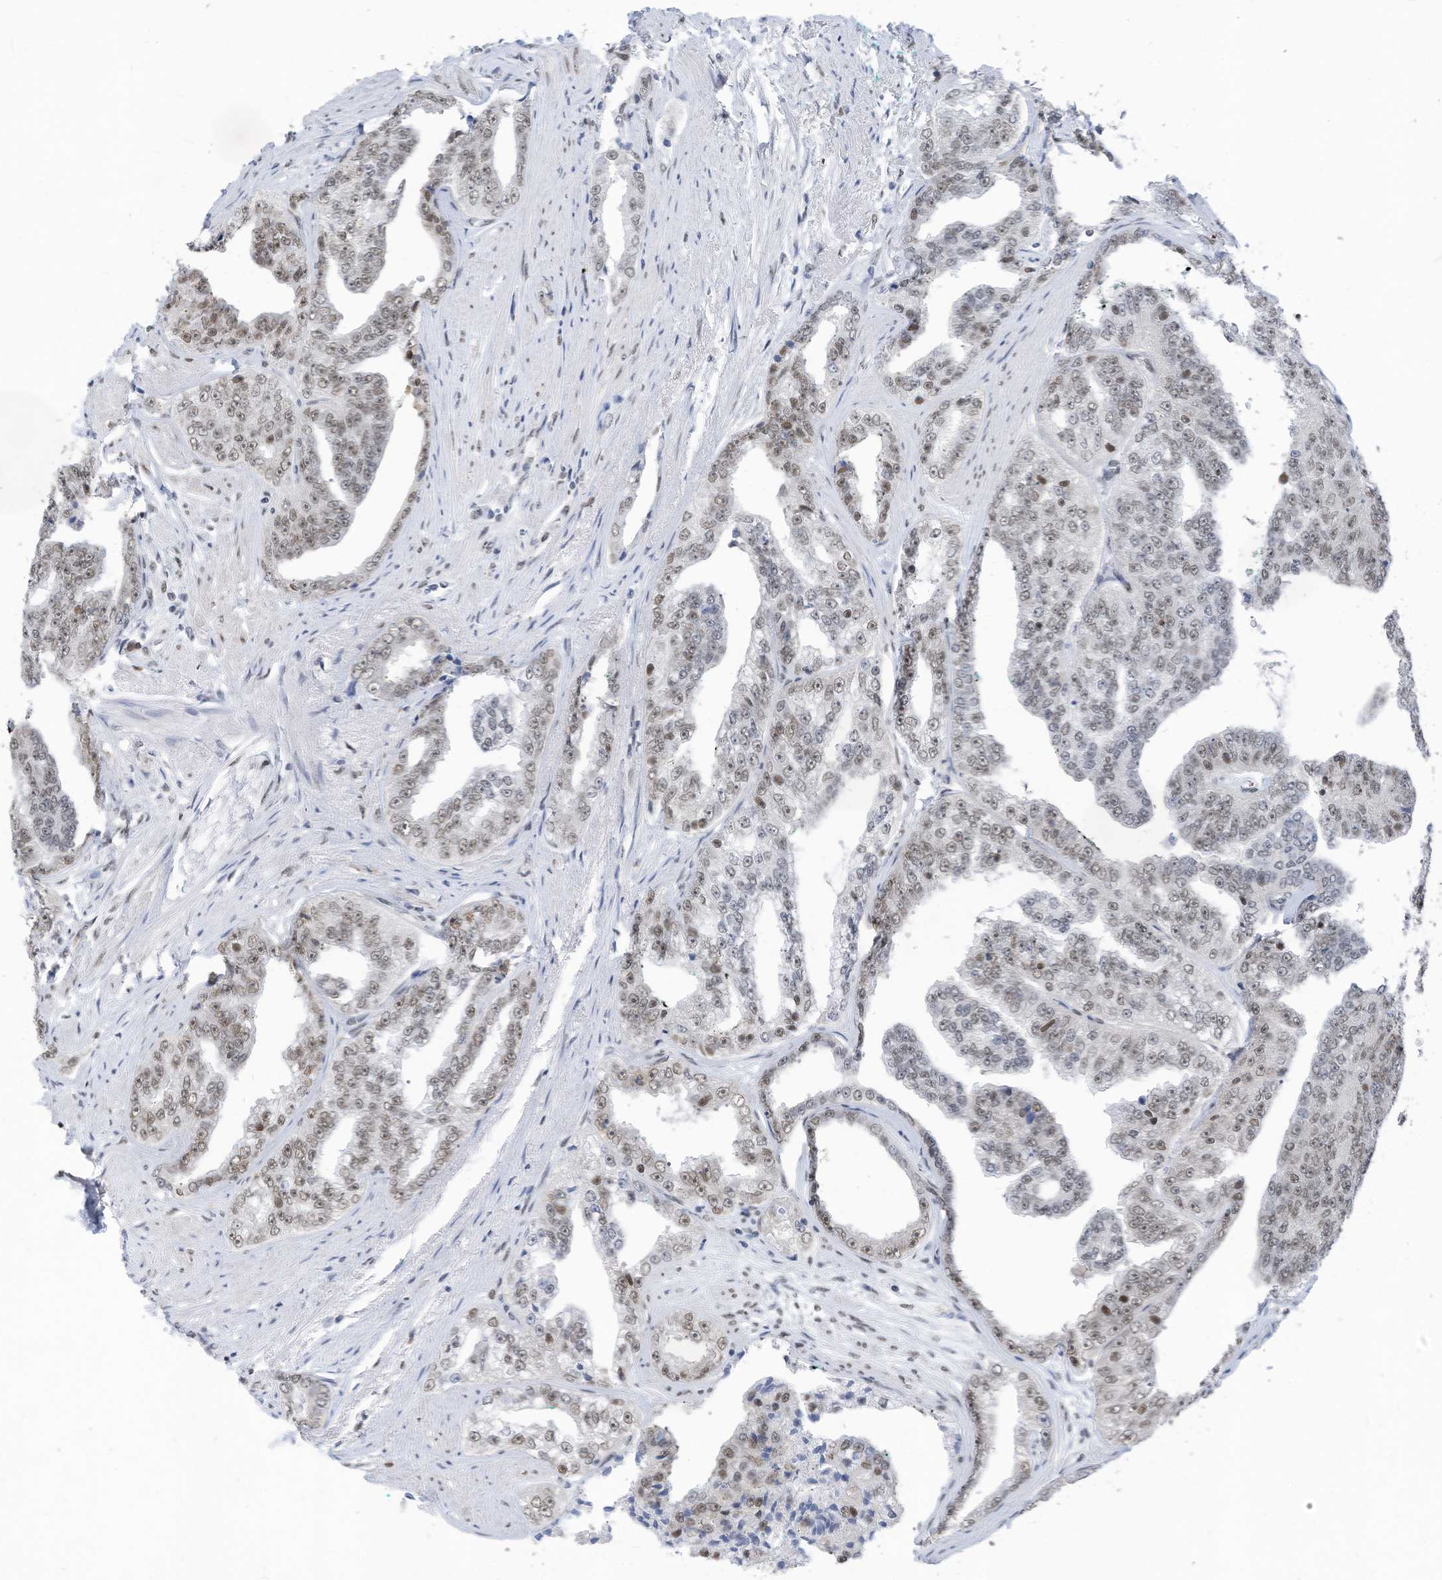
{"staining": {"intensity": "weak", "quantity": ">75%", "location": "nuclear"}, "tissue": "prostate cancer", "cell_type": "Tumor cells", "image_type": "cancer", "snomed": [{"axis": "morphology", "description": "Adenocarcinoma, High grade"}, {"axis": "topography", "description": "Prostate"}], "caption": "Prostate cancer (high-grade adenocarcinoma) stained for a protein displays weak nuclear positivity in tumor cells.", "gene": "KHSRP", "patient": {"sex": "male", "age": 71}}